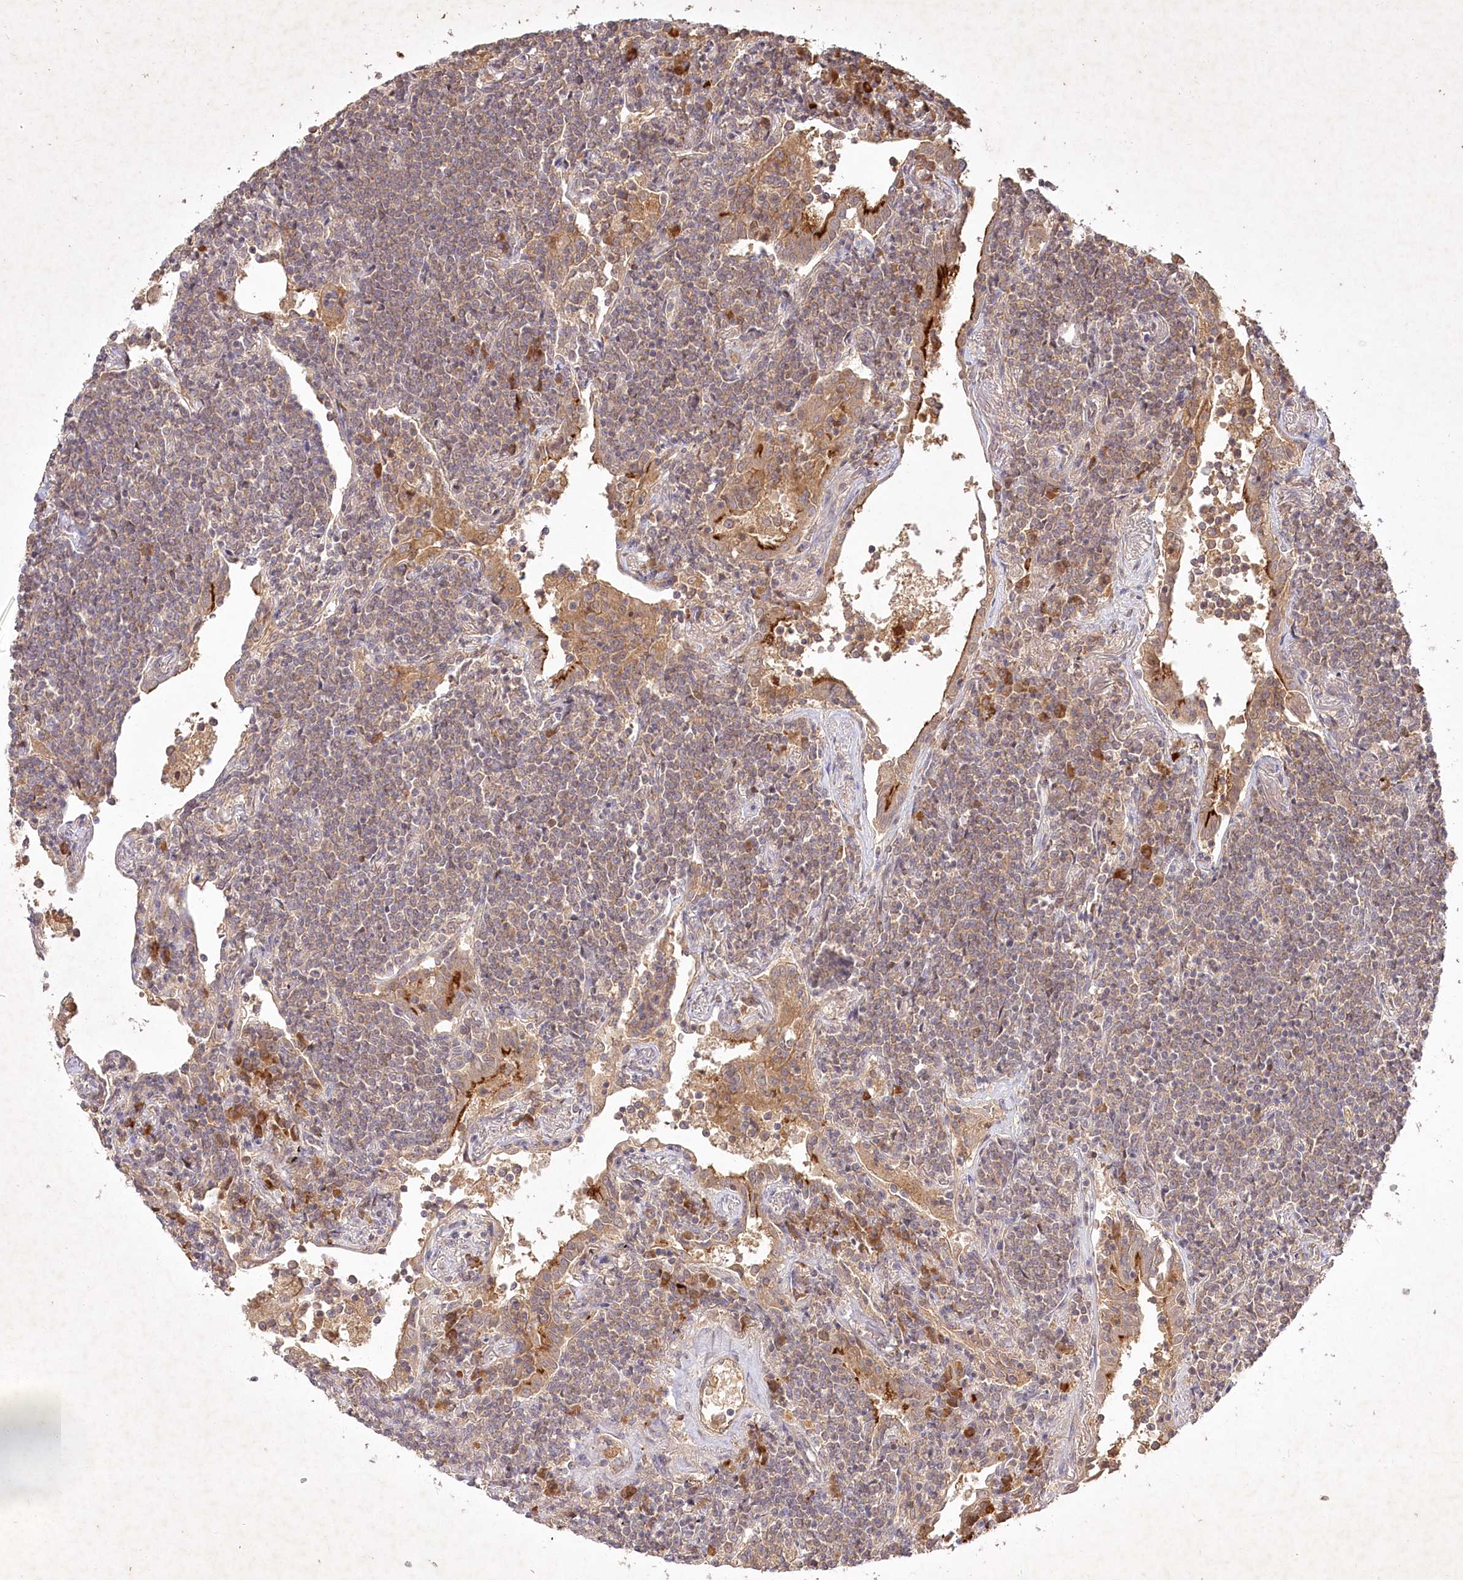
{"staining": {"intensity": "weak", "quantity": "25%-75%", "location": "cytoplasmic/membranous"}, "tissue": "lymphoma", "cell_type": "Tumor cells", "image_type": "cancer", "snomed": [{"axis": "morphology", "description": "Malignant lymphoma, non-Hodgkin's type, Low grade"}, {"axis": "topography", "description": "Lung"}], "caption": "Weak cytoplasmic/membranous expression for a protein is seen in about 25%-75% of tumor cells of lymphoma using immunohistochemistry (IHC).", "gene": "IRAK1BP1", "patient": {"sex": "female", "age": 71}}